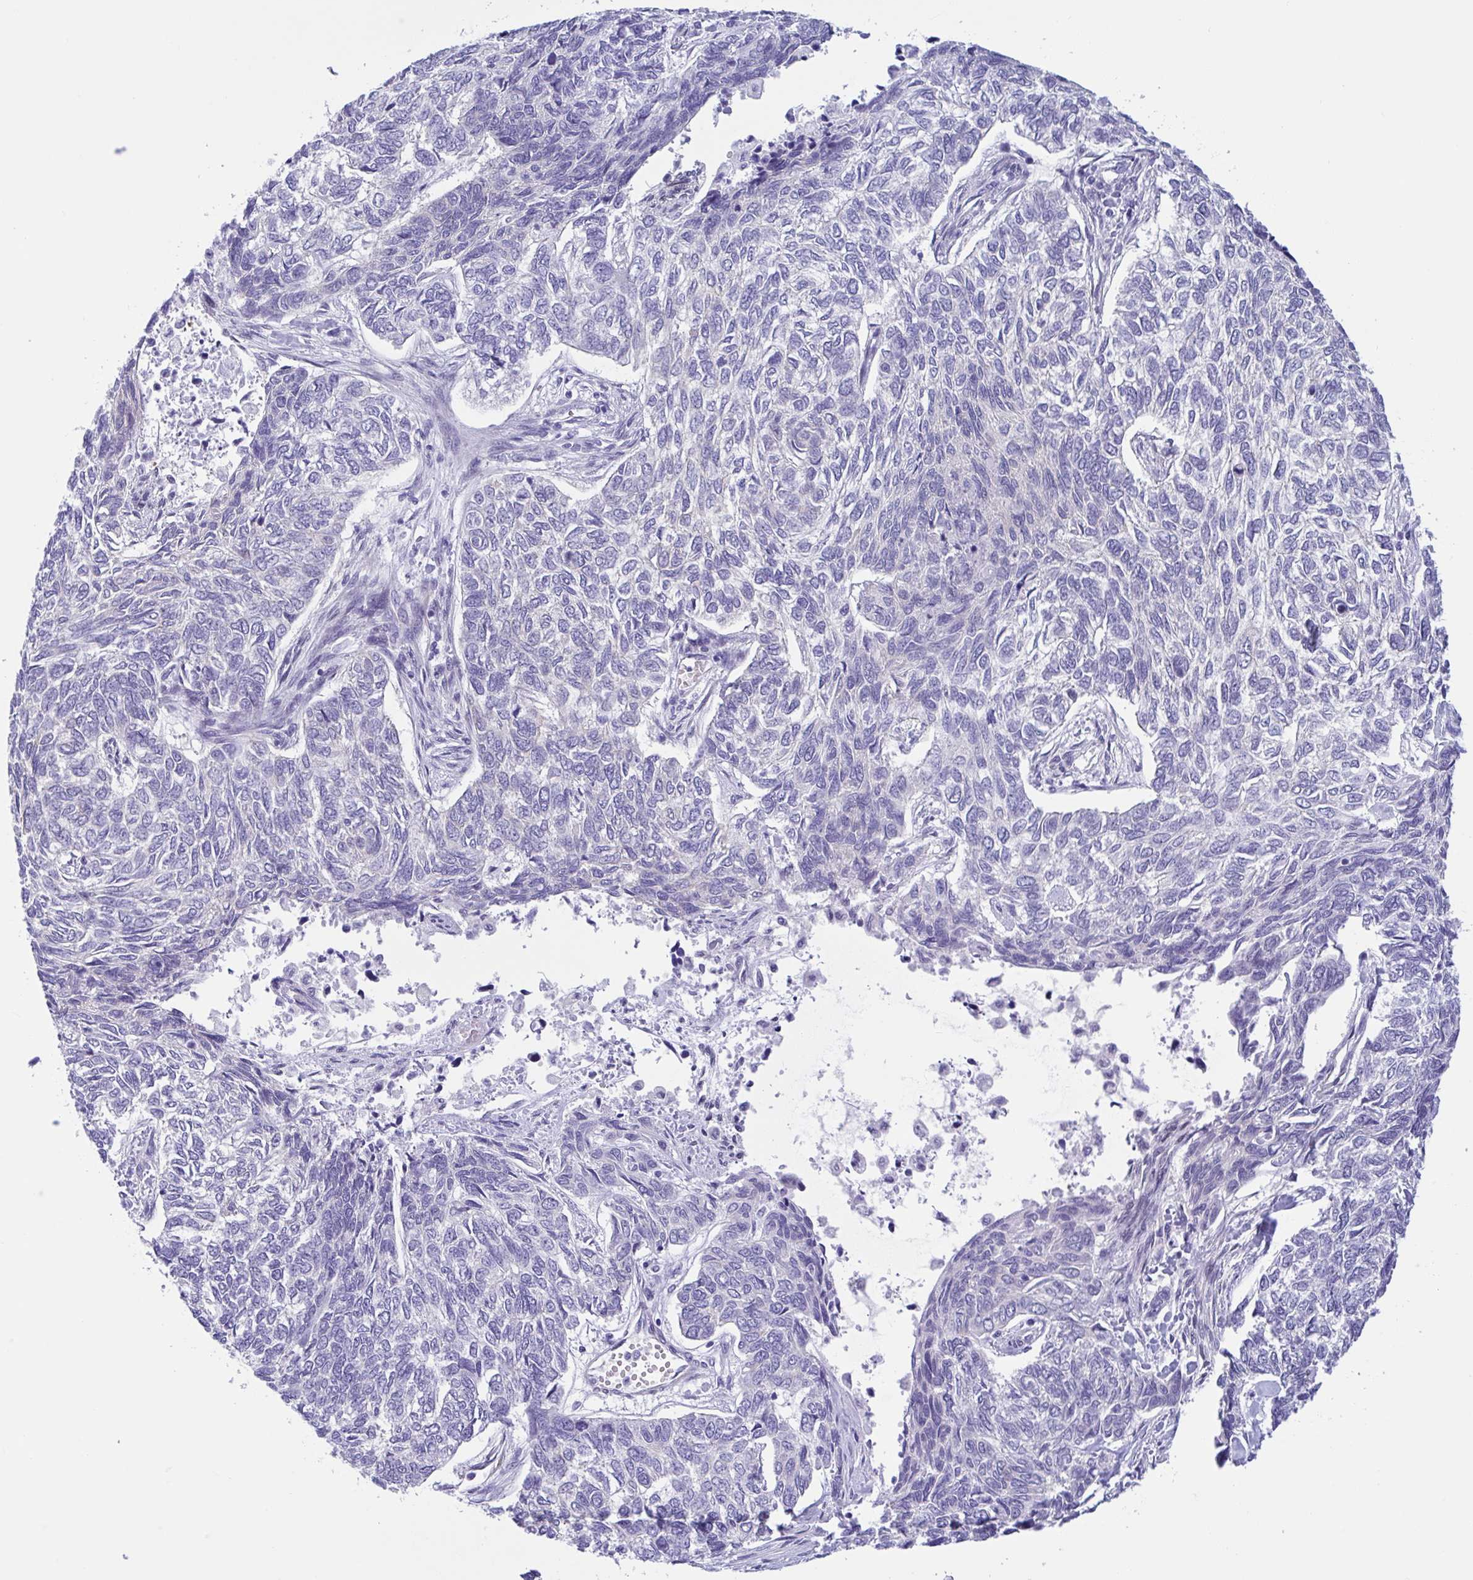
{"staining": {"intensity": "negative", "quantity": "none", "location": "none"}, "tissue": "skin cancer", "cell_type": "Tumor cells", "image_type": "cancer", "snomed": [{"axis": "morphology", "description": "Basal cell carcinoma"}, {"axis": "topography", "description": "Skin"}], "caption": "Immunohistochemistry (IHC) of skin cancer (basal cell carcinoma) shows no positivity in tumor cells.", "gene": "AHCYL2", "patient": {"sex": "female", "age": 65}}